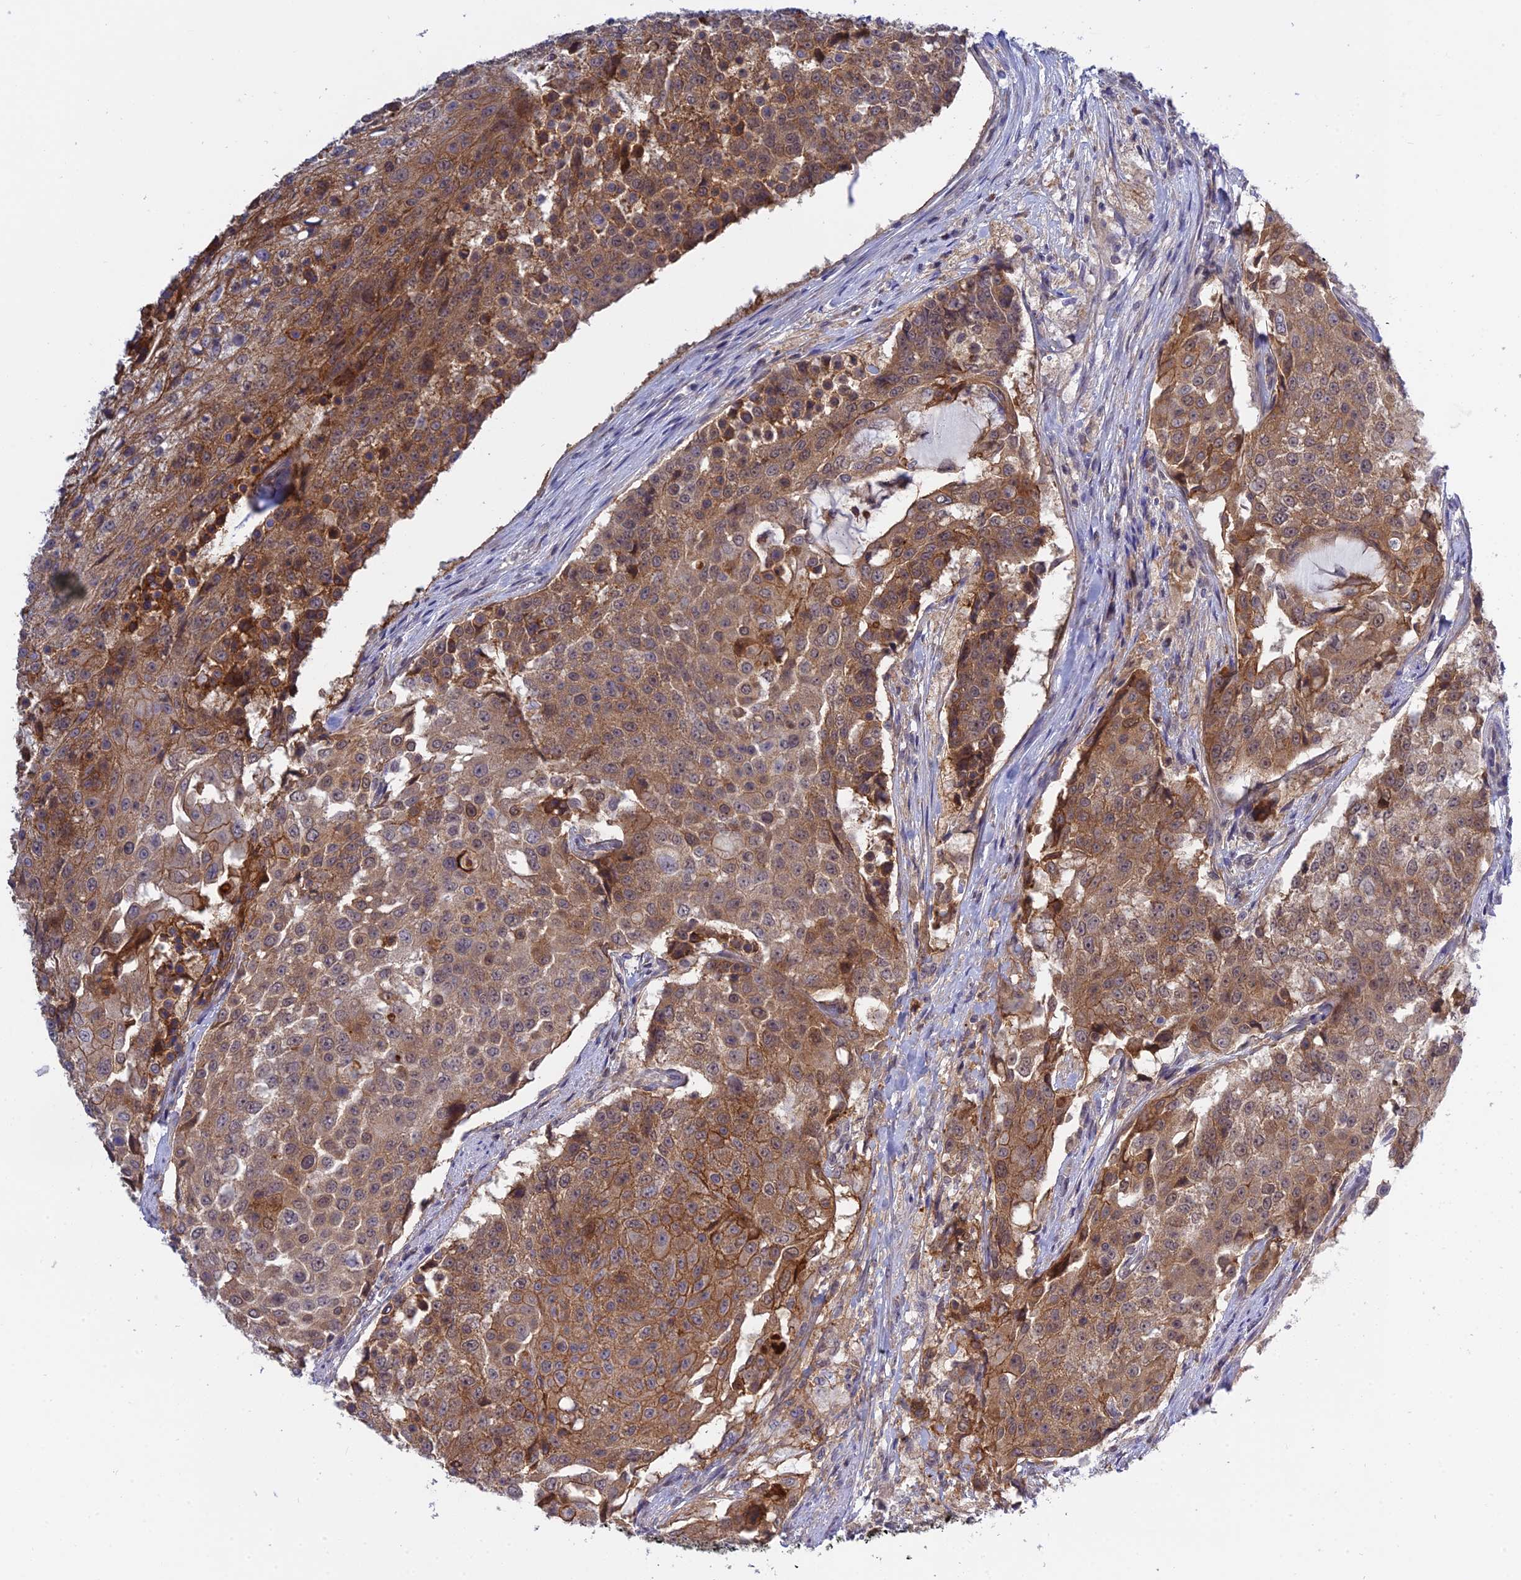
{"staining": {"intensity": "moderate", "quantity": ">75%", "location": "cytoplasmic/membranous"}, "tissue": "urothelial cancer", "cell_type": "Tumor cells", "image_type": "cancer", "snomed": [{"axis": "morphology", "description": "Urothelial carcinoma, High grade"}, {"axis": "topography", "description": "Urinary bladder"}], "caption": "A photomicrograph of urothelial carcinoma (high-grade) stained for a protein reveals moderate cytoplasmic/membranous brown staining in tumor cells. (Stains: DAB in brown, nuclei in blue, Microscopy: brightfield microscopy at high magnification).", "gene": "TCEA1", "patient": {"sex": "female", "age": 63}}